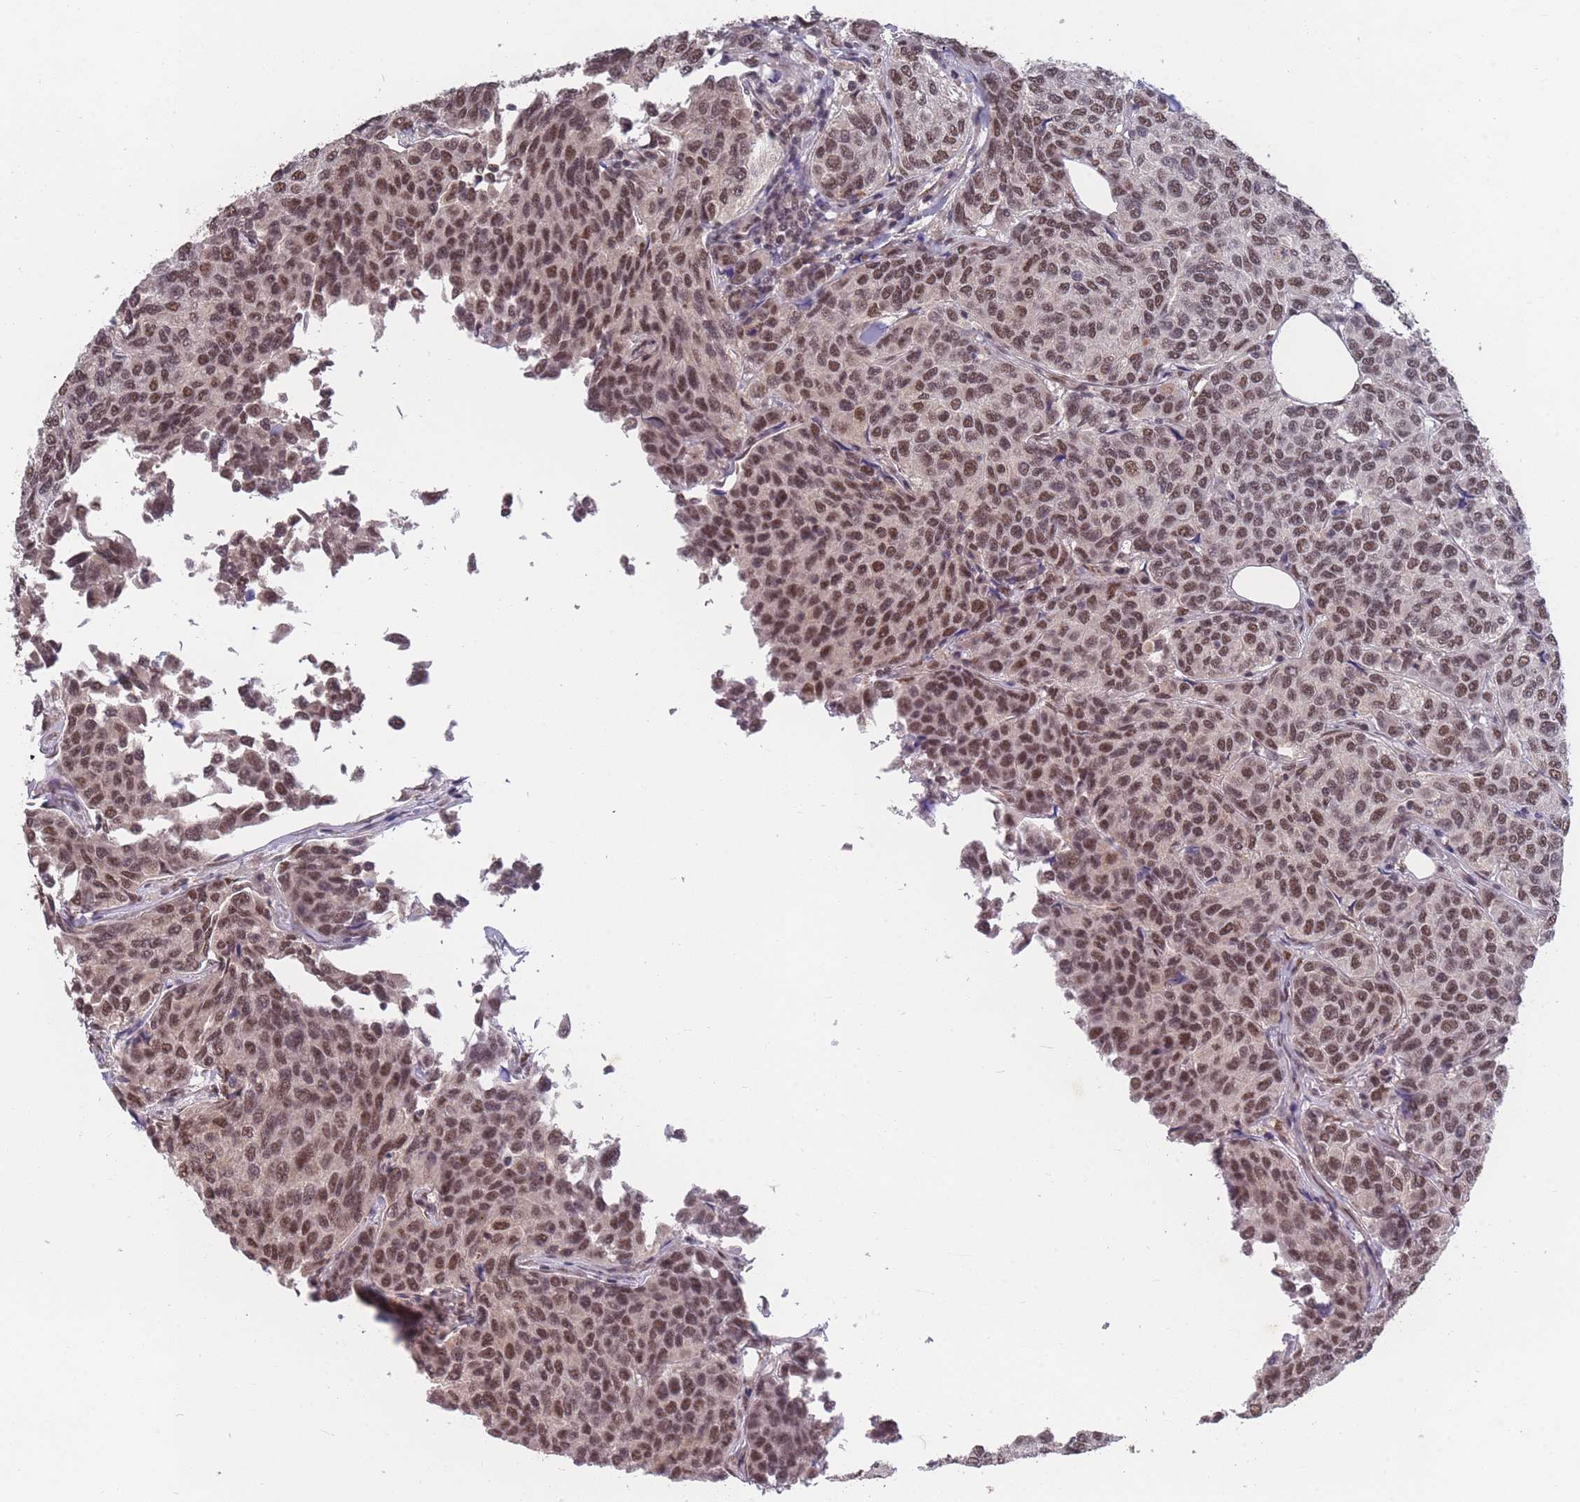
{"staining": {"intensity": "moderate", "quantity": ">75%", "location": "nuclear"}, "tissue": "breast cancer", "cell_type": "Tumor cells", "image_type": "cancer", "snomed": [{"axis": "morphology", "description": "Duct carcinoma"}, {"axis": "topography", "description": "Breast"}], "caption": "About >75% of tumor cells in human invasive ductal carcinoma (breast) reveal moderate nuclear protein expression as visualized by brown immunohistochemical staining.", "gene": "SNRPA1", "patient": {"sex": "female", "age": 55}}